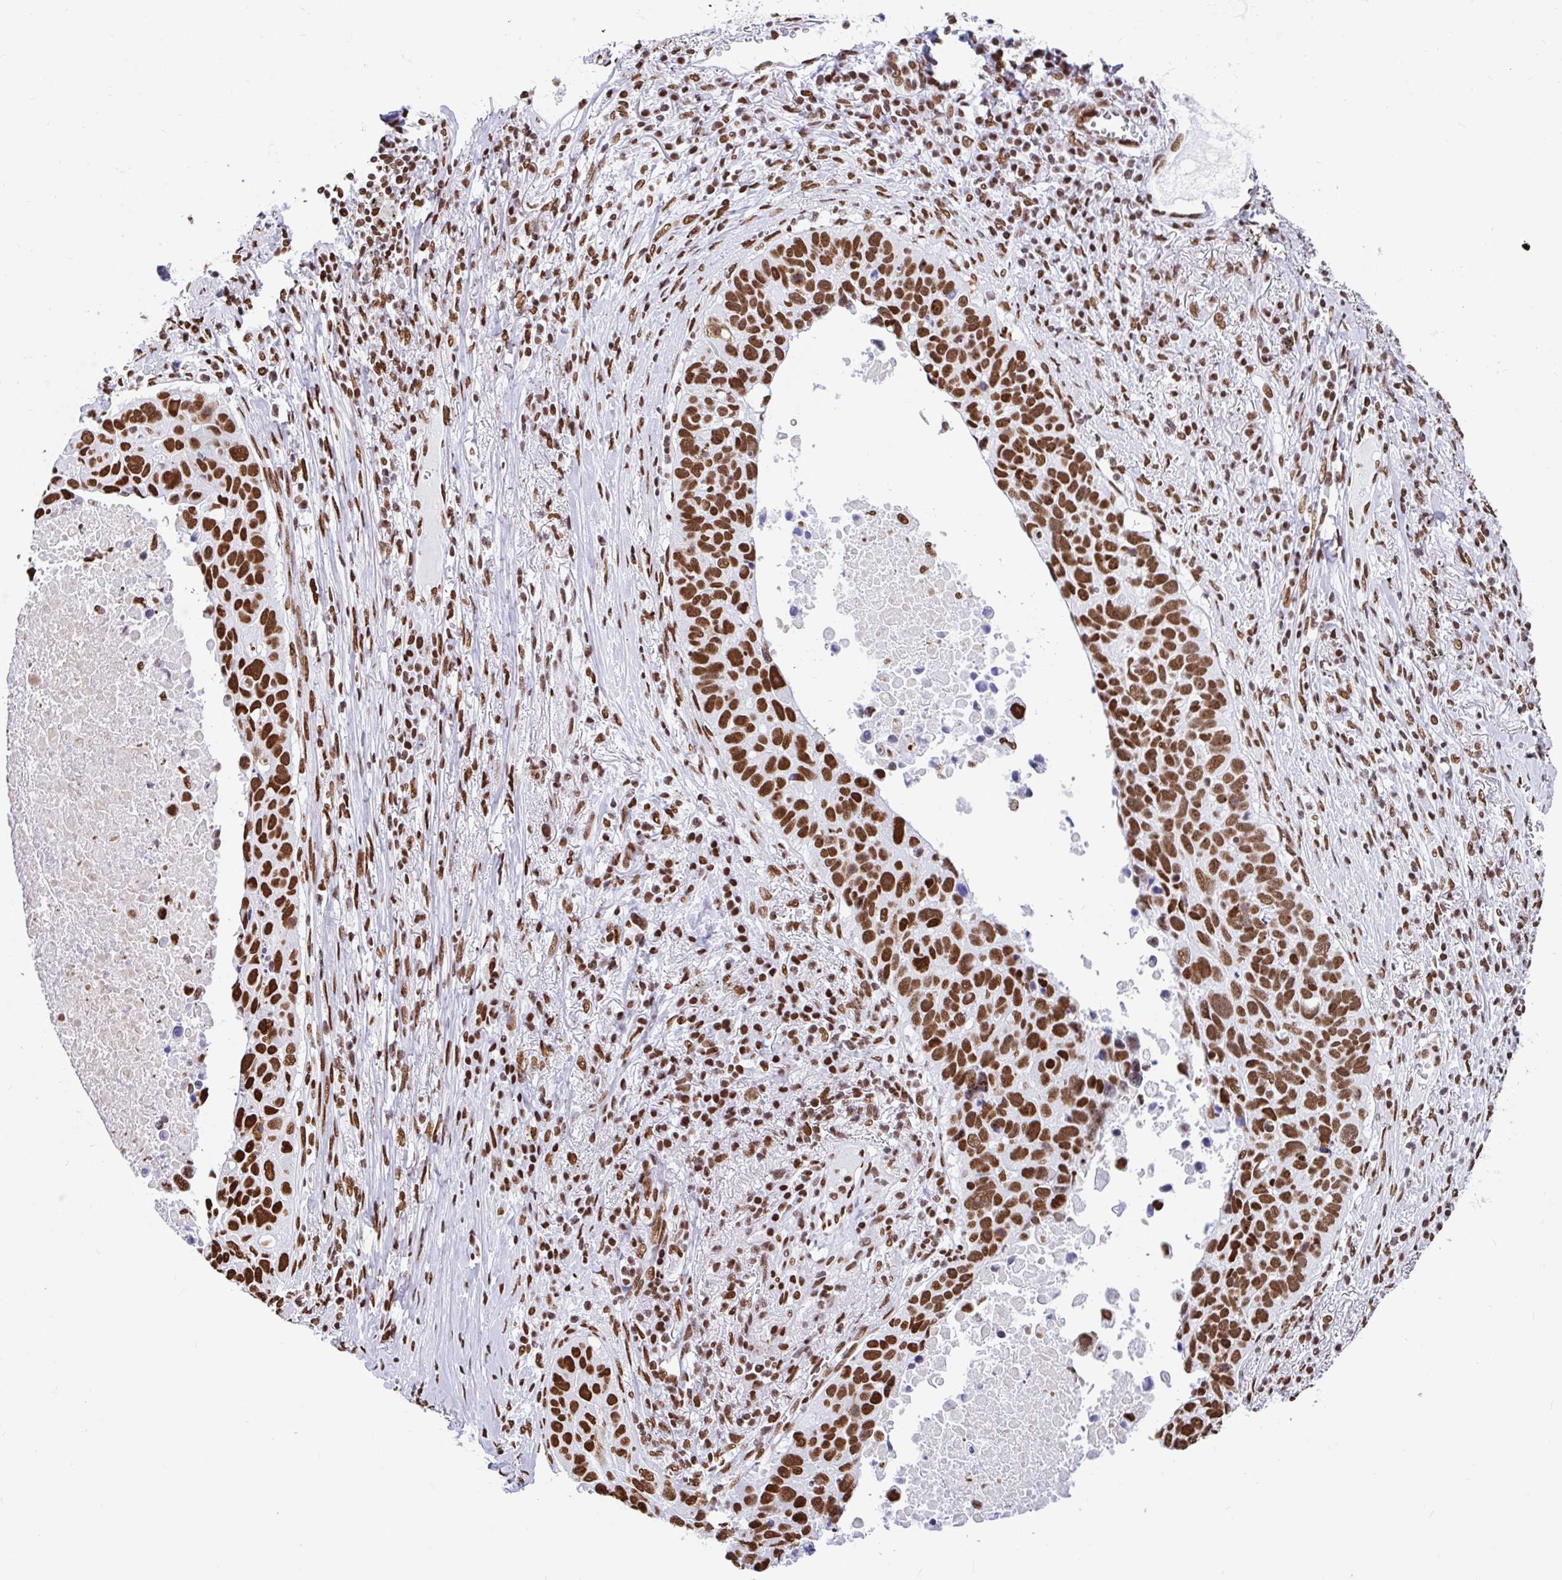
{"staining": {"intensity": "strong", "quantity": ">75%", "location": "nuclear"}, "tissue": "lung cancer", "cell_type": "Tumor cells", "image_type": "cancer", "snomed": [{"axis": "morphology", "description": "Squamous cell carcinoma, NOS"}, {"axis": "topography", "description": "Lung"}], "caption": "Protein staining of lung cancer (squamous cell carcinoma) tissue exhibits strong nuclear staining in approximately >75% of tumor cells. The protein of interest is shown in brown color, while the nuclei are stained blue.", "gene": "KHDRBS1", "patient": {"sex": "male", "age": 66}}